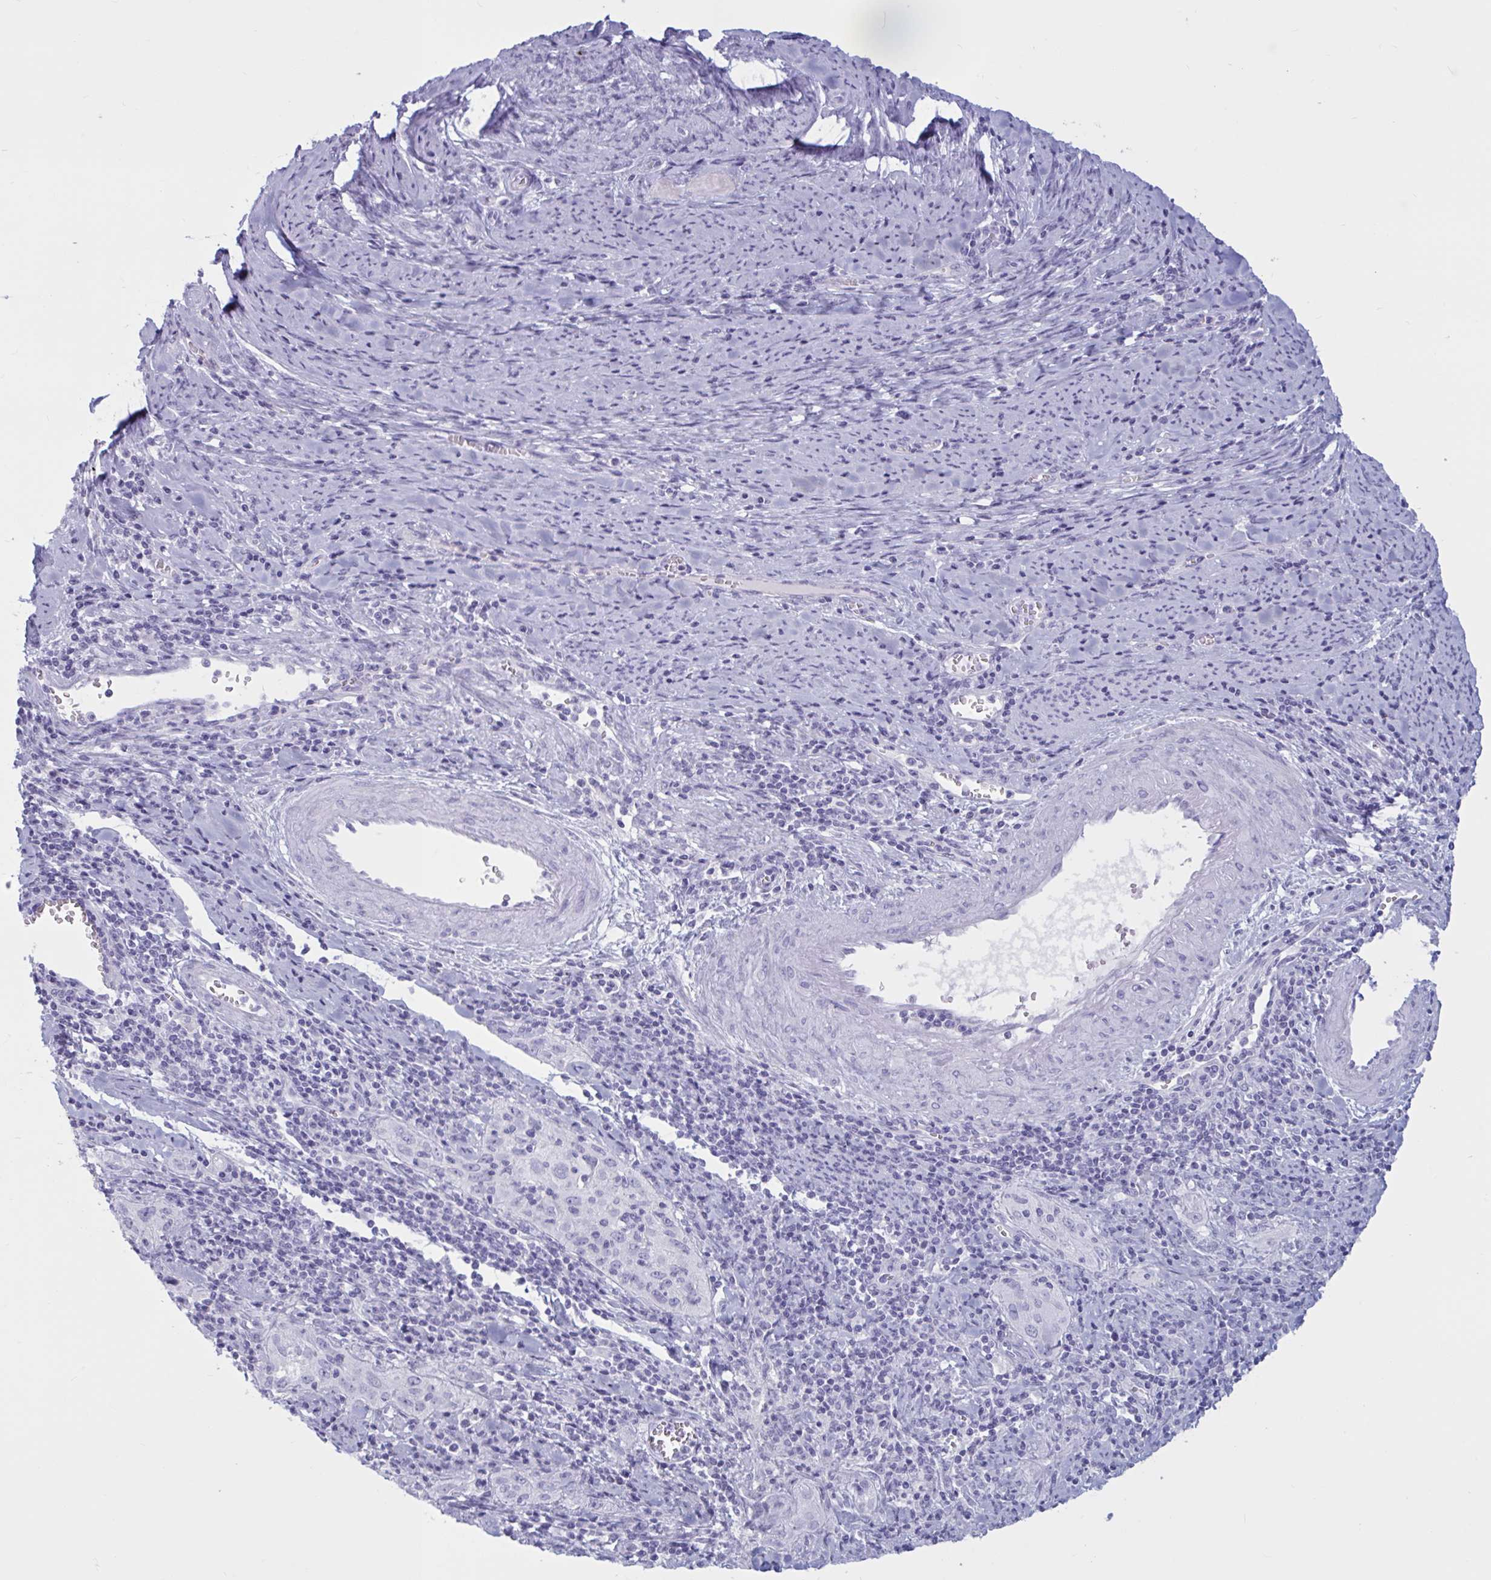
{"staining": {"intensity": "negative", "quantity": "none", "location": "none"}, "tissue": "cervical cancer", "cell_type": "Tumor cells", "image_type": "cancer", "snomed": [{"axis": "morphology", "description": "Squamous cell carcinoma, NOS"}, {"axis": "topography", "description": "Cervix"}], "caption": "The photomicrograph exhibits no staining of tumor cells in squamous cell carcinoma (cervical).", "gene": "BBS10", "patient": {"sex": "female", "age": 57}}